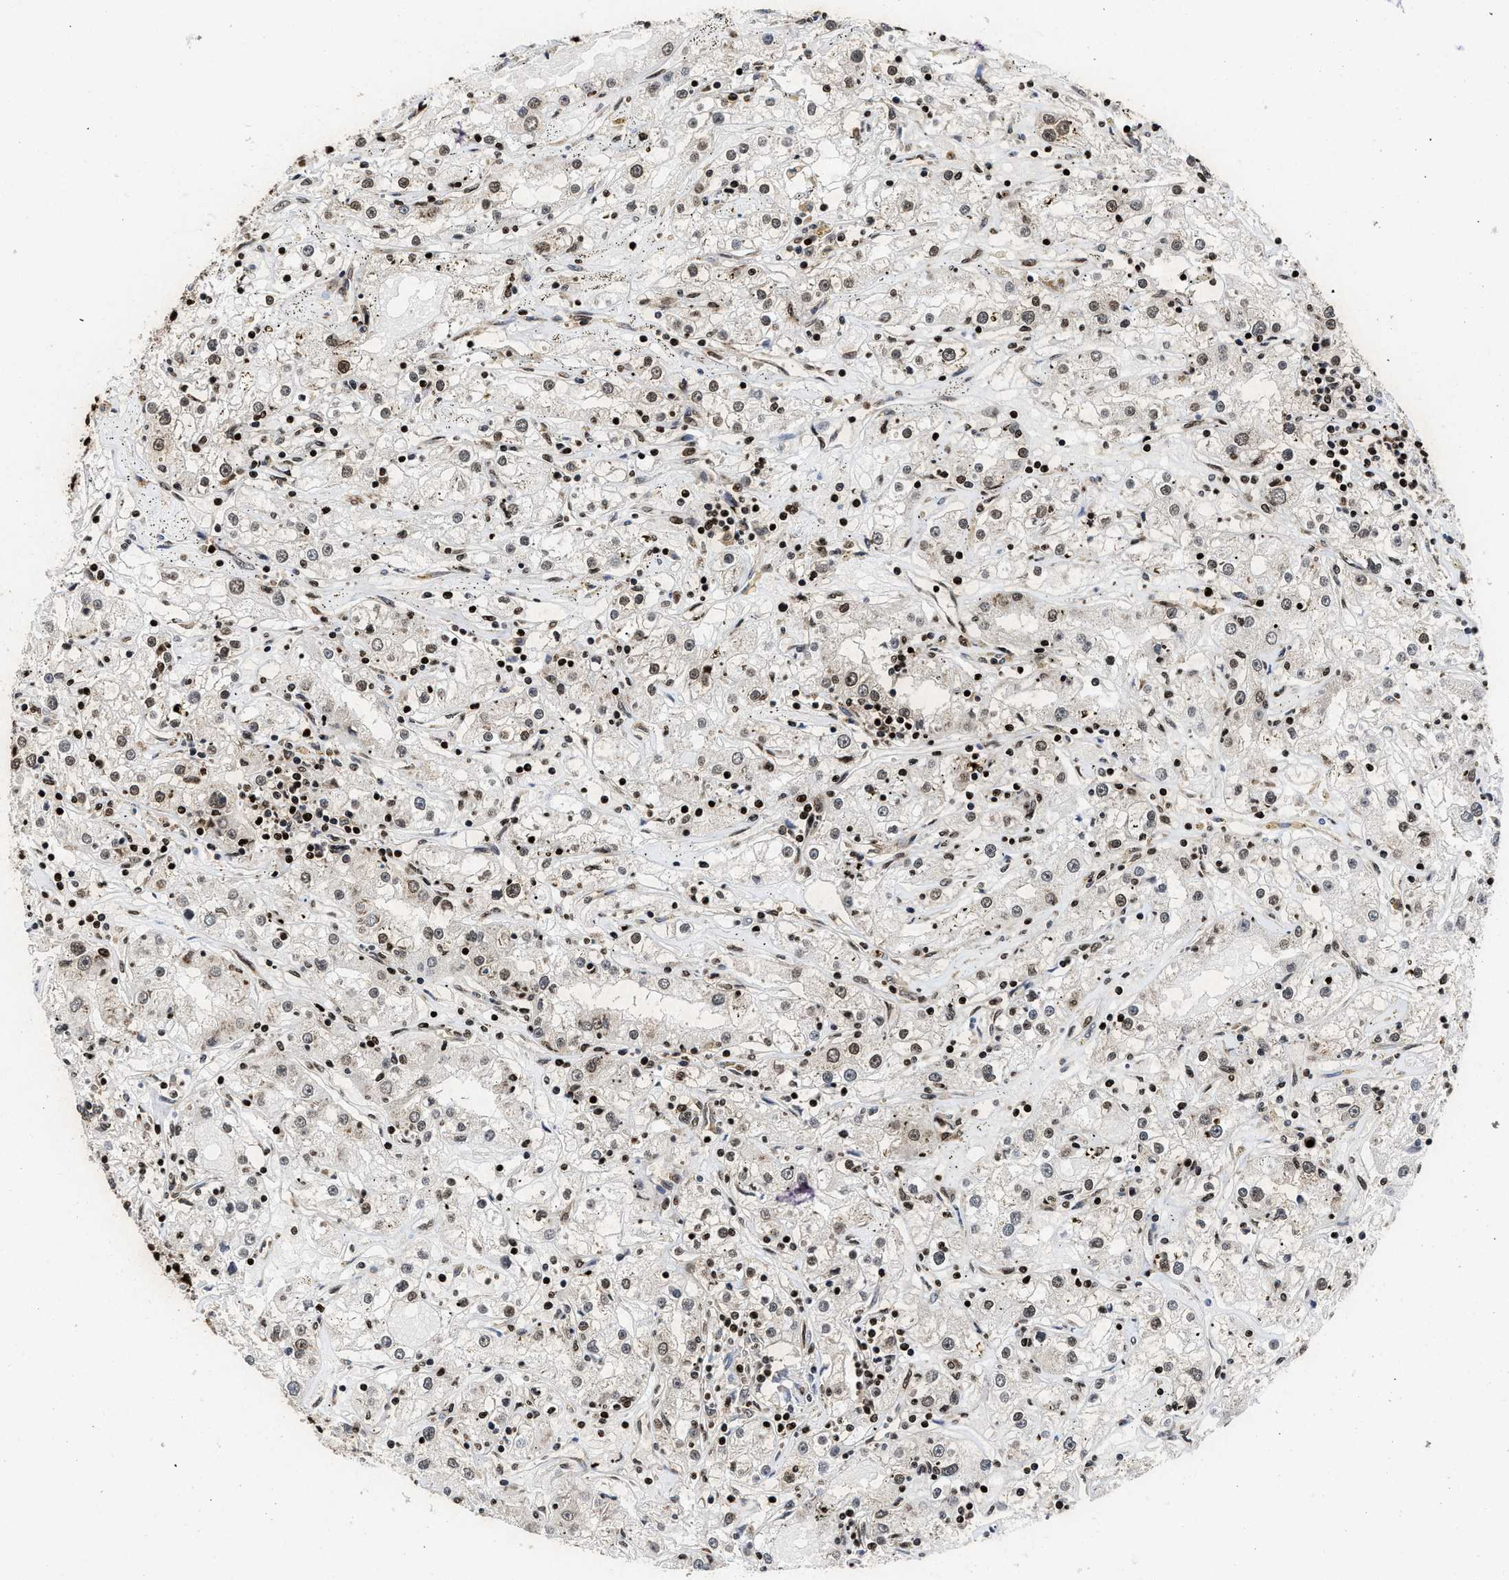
{"staining": {"intensity": "moderate", "quantity": ">75%", "location": "nuclear"}, "tissue": "renal cancer", "cell_type": "Tumor cells", "image_type": "cancer", "snomed": [{"axis": "morphology", "description": "Adenocarcinoma, NOS"}, {"axis": "topography", "description": "Kidney"}], "caption": "Moderate nuclear staining for a protein is appreciated in about >75% of tumor cells of adenocarcinoma (renal) using IHC.", "gene": "ALYREF", "patient": {"sex": "male", "age": 56}}